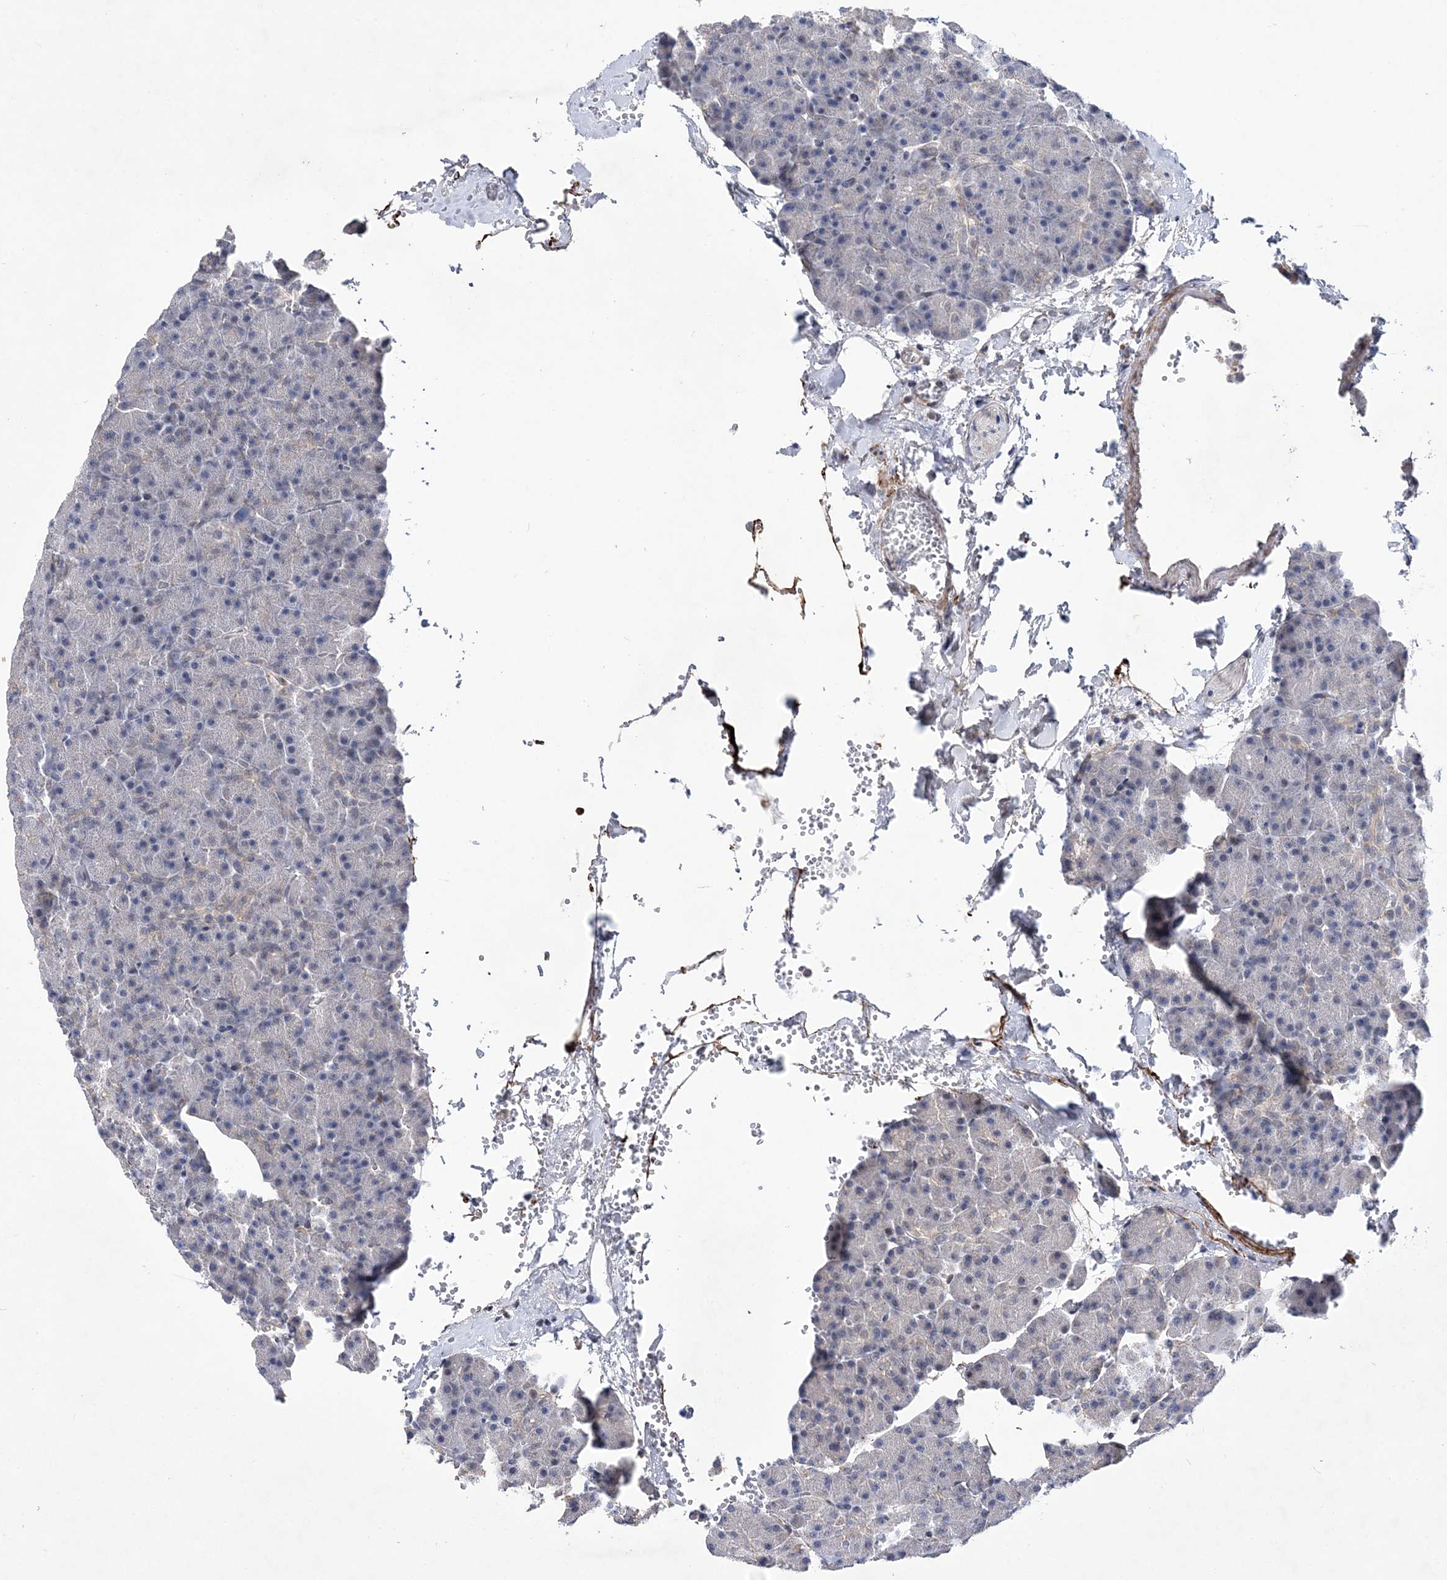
{"staining": {"intensity": "negative", "quantity": "none", "location": "none"}, "tissue": "pancreas", "cell_type": "Exocrine glandular cells", "image_type": "normal", "snomed": [{"axis": "morphology", "description": "Normal tissue, NOS"}, {"axis": "morphology", "description": "Carcinoid, malignant, NOS"}, {"axis": "topography", "description": "Pancreas"}], "caption": "Pancreas stained for a protein using IHC displays no staining exocrine glandular cells.", "gene": "BOD1L1", "patient": {"sex": "female", "age": 35}}